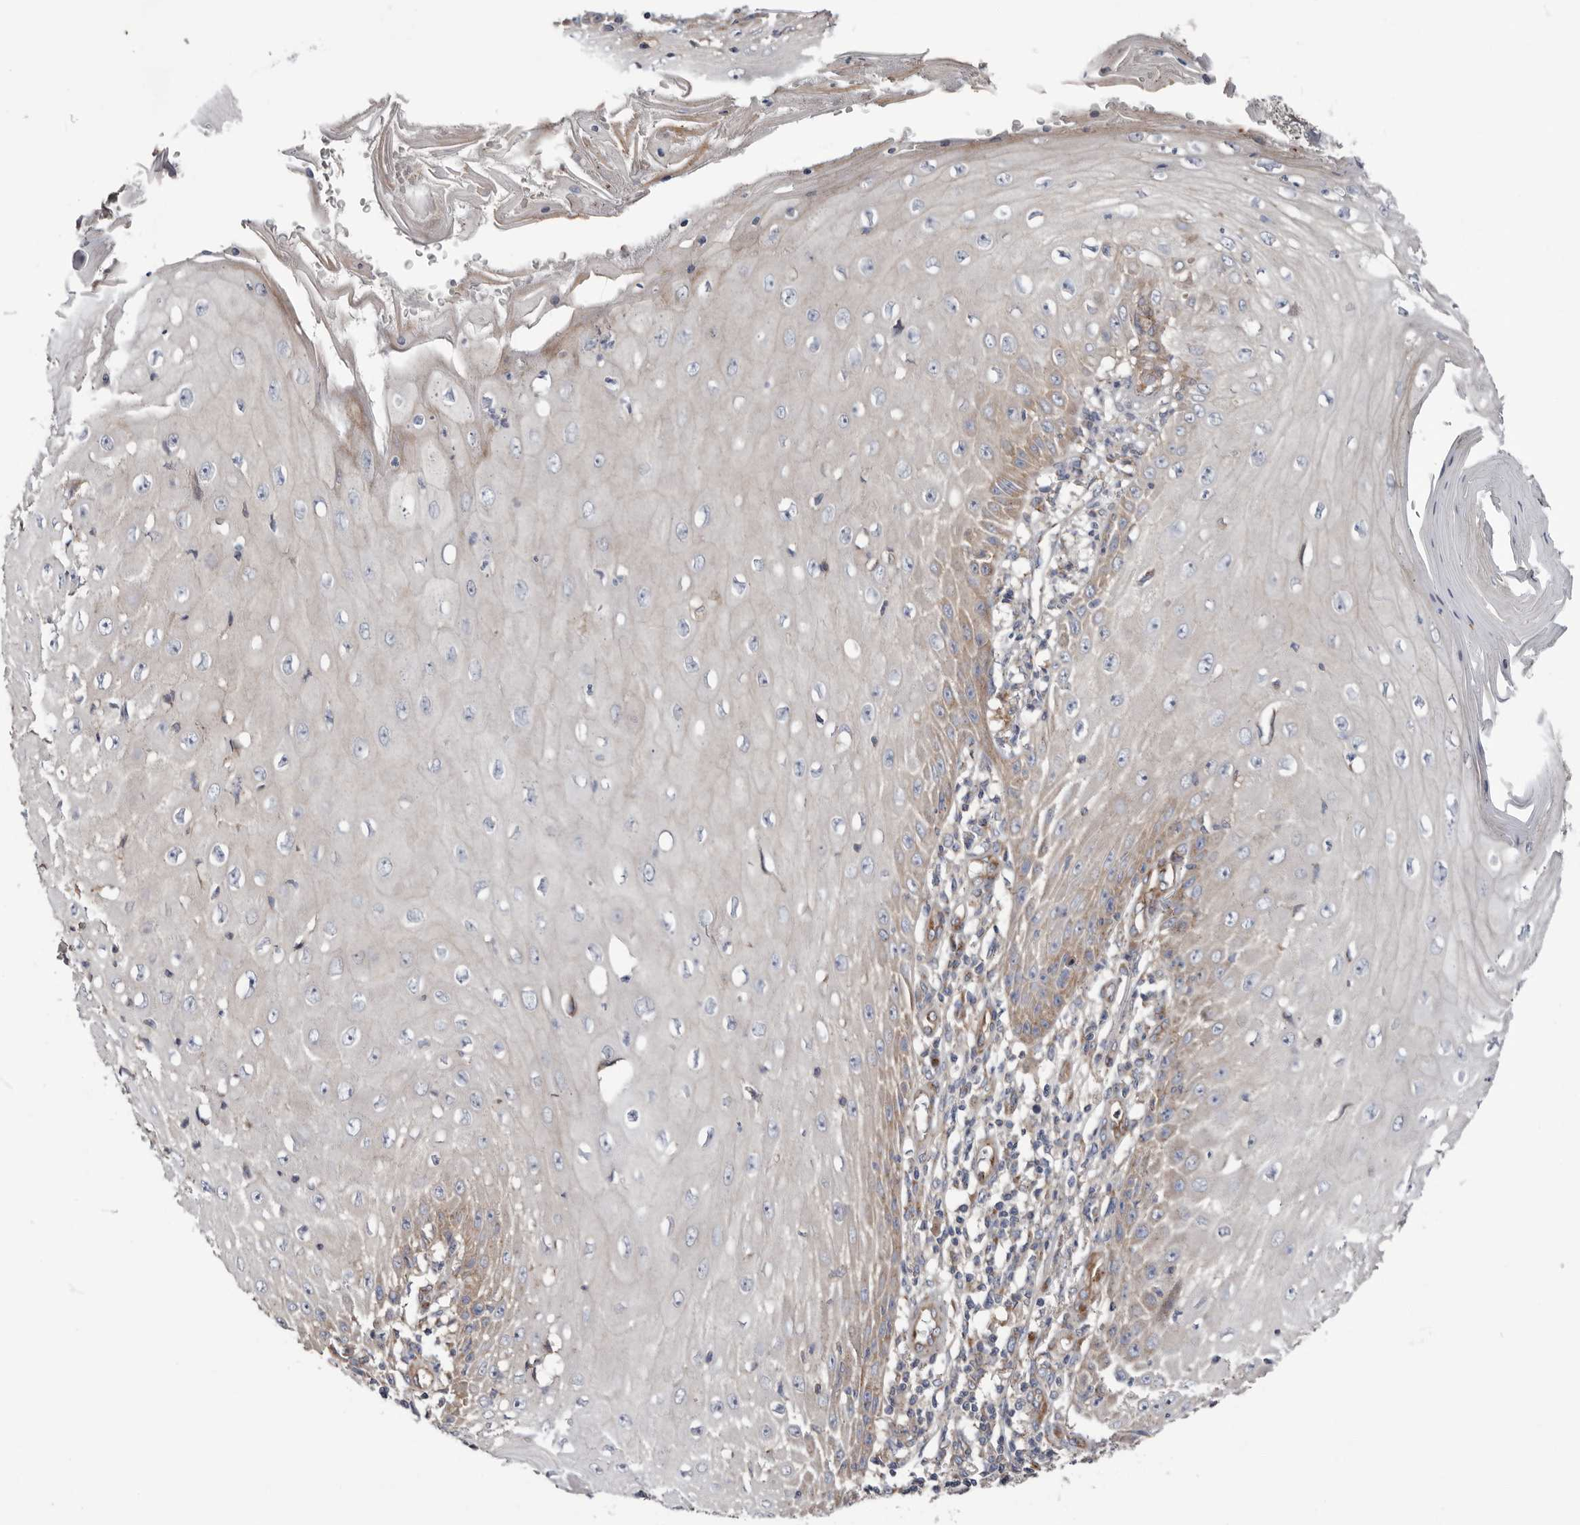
{"staining": {"intensity": "moderate", "quantity": "<25%", "location": "cytoplasmic/membranous"}, "tissue": "skin cancer", "cell_type": "Tumor cells", "image_type": "cancer", "snomed": [{"axis": "morphology", "description": "Squamous cell carcinoma, NOS"}, {"axis": "topography", "description": "Skin"}], "caption": "This histopathology image reveals immunohistochemistry staining of skin cancer (squamous cell carcinoma), with low moderate cytoplasmic/membranous positivity in about <25% of tumor cells.", "gene": "LUZP1", "patient": {"sex": "female", "age": 73}}